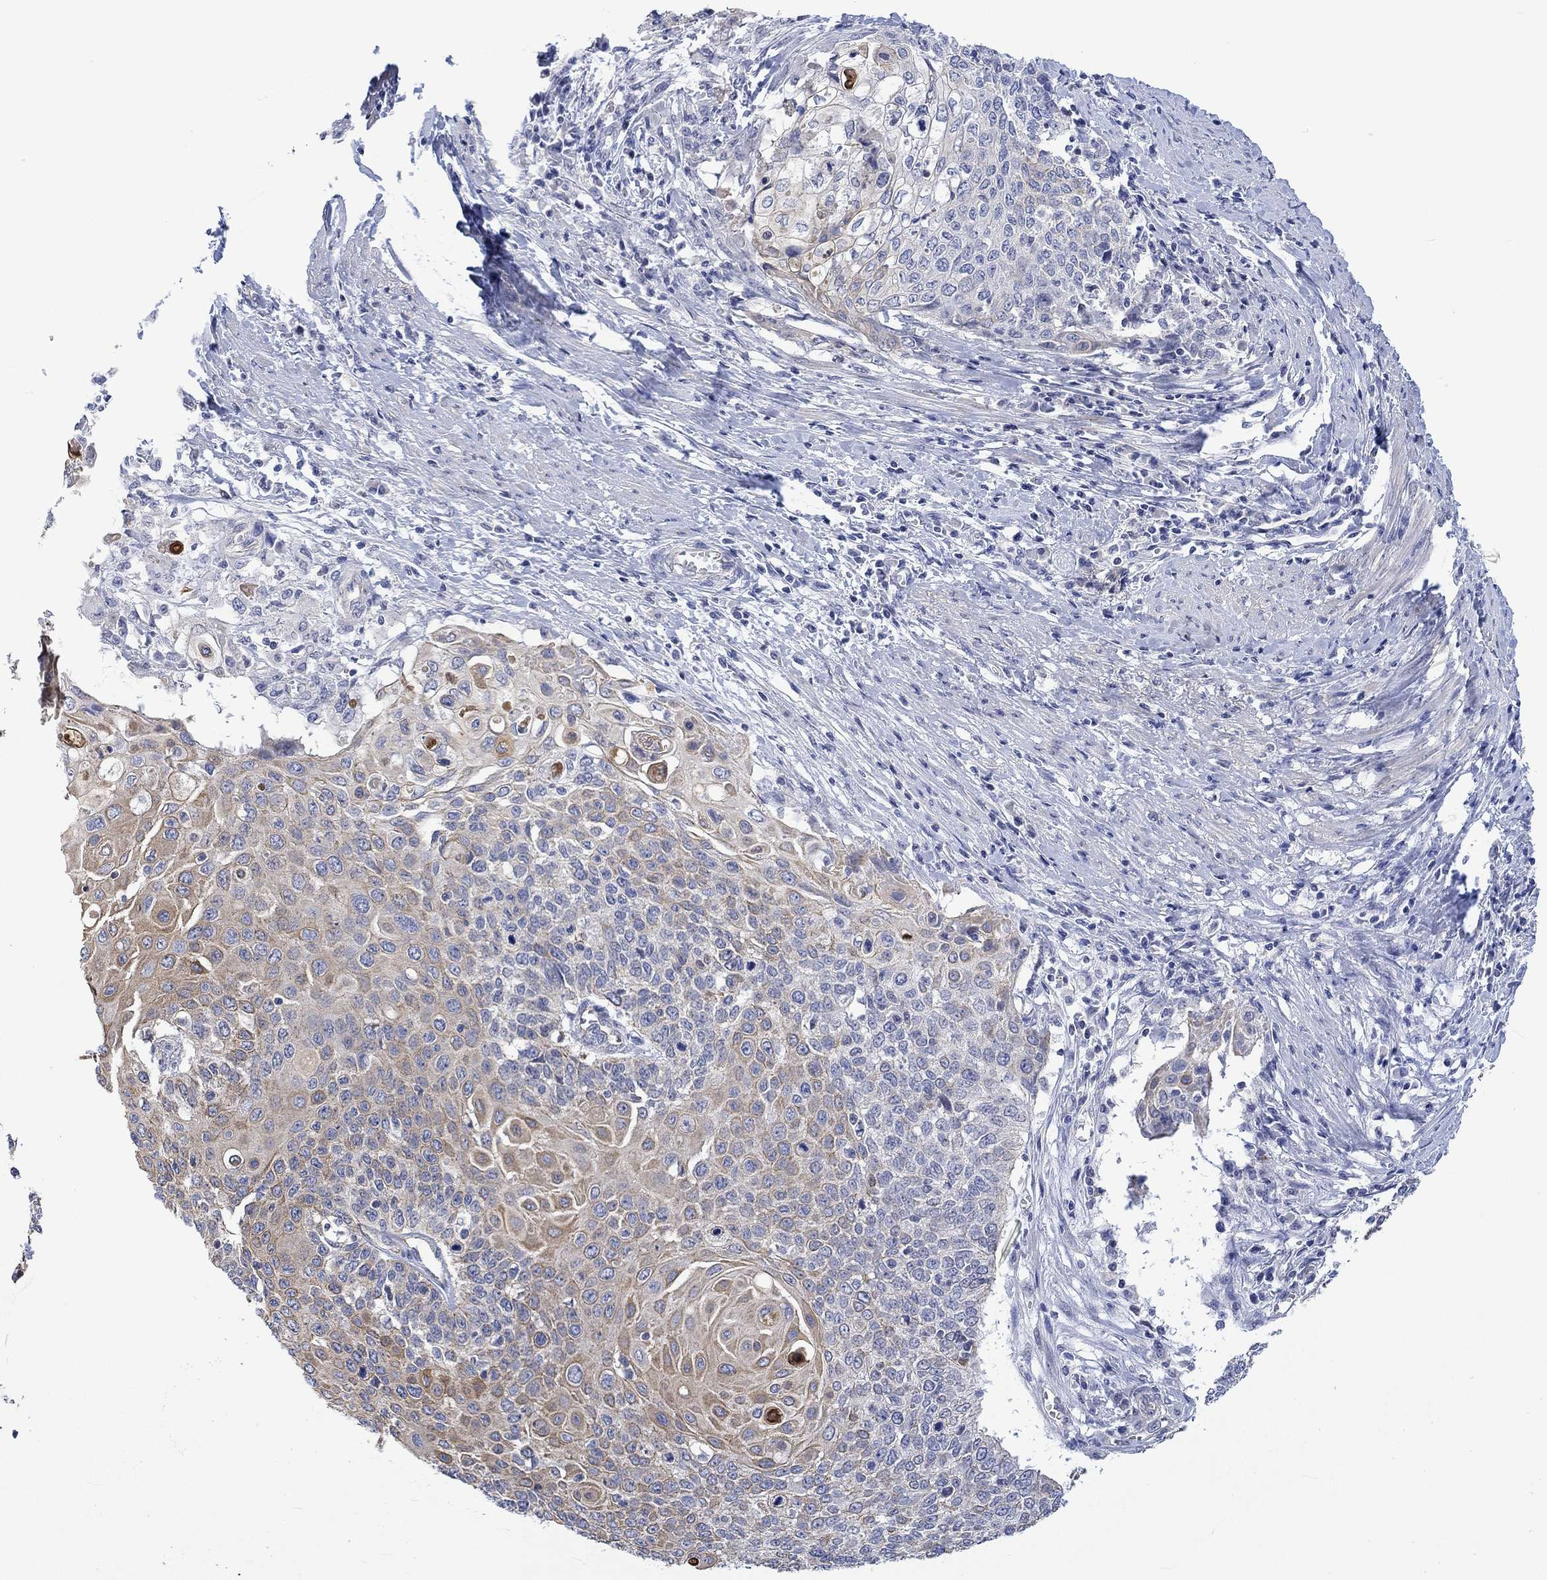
{"staining": {"intensity": "moderate", "quantity": "<25%", "location": "cytoplasmic/membranous"}, "tissue": "cervical cancer", "cell_type": "Tumor cells", "image_type": "cancer", "snomed": [{"axis": "morphology", "description": "Squamous cell carcinoma, NOS"}, {"axis": "topography", "description": "Cervix"}], "caption": "Tumor cells show low levels of moderate cytoplasmic/membranous expression in about <25% of cells in cervical cancer.", "gene": "AGRP", "patient": {"sex": "female", "age": 39}}